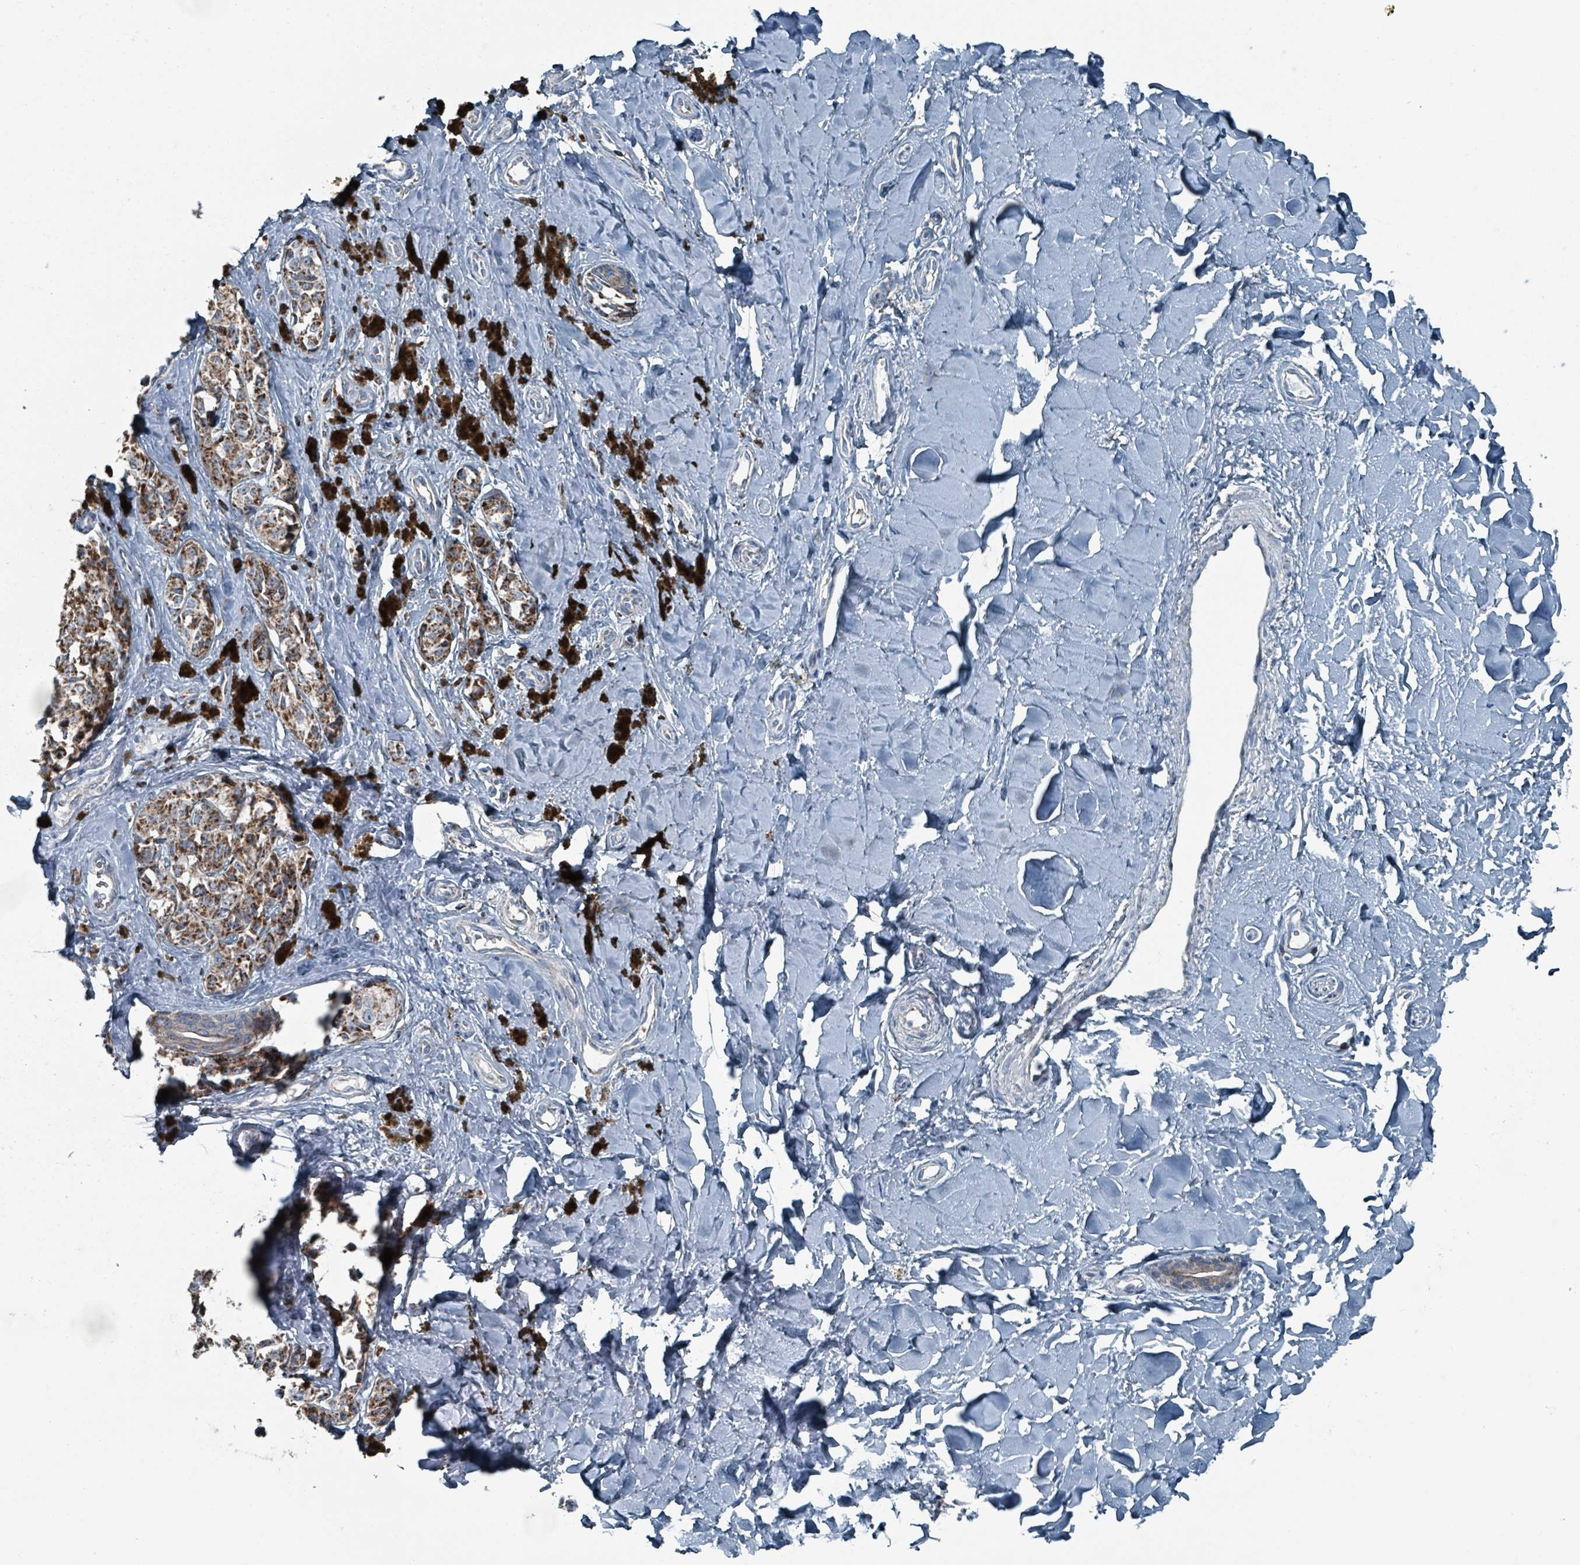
{"staining": {"intensity": "moderate", "quantity": ">75%", "location": "cytoplasmic/membranous"}, "tissue": "melanoma", "cell_type": "Tumor cells", "image_type": "cancer", "snomed": [{"axis": "morphology", "description": "Malignant melanoma, NOS"}, {"axis": "topography", "description": "Skin"}], "caption": "Malignant melanoma stained with a brown dye exhibits moderate cytoplasmic/membranous positive expression in about >75% of tumor cells.", "gene": "ABHD18", "patient": {"sex": "female", "age": 65}}